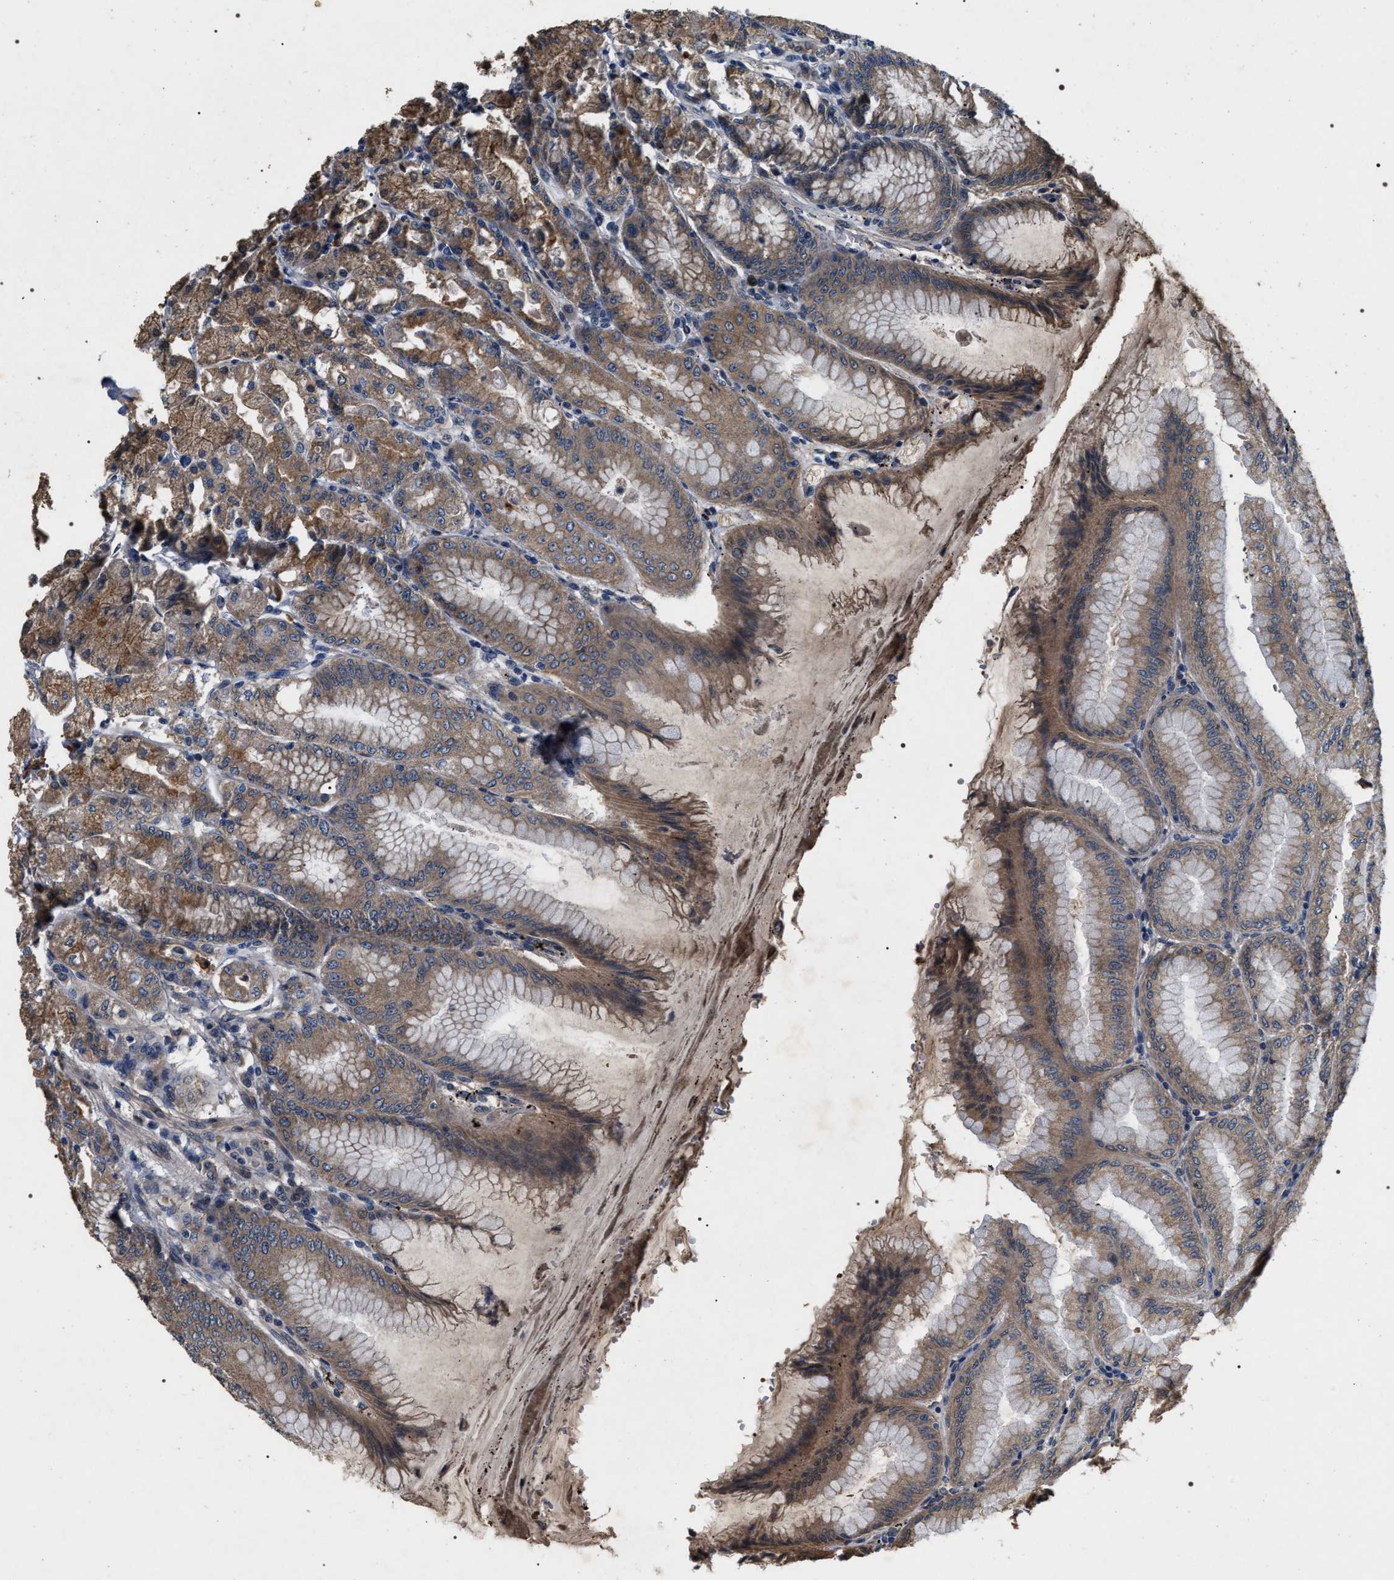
{"staining": {"intensity": "moderate", "quantity": ">75%", "location": "cytoplasmic/membranous"}, "tissue": "stomach", "cell_type": "Glandular cells", "image_type": "normal", "snomed": [{"axis": "morphology", "description": "Normal tissue, NOS"}, {"axis": "topography", "description": "Stomach, lower"}], "caption": "Immunohistochemistry of benign human stomach demonstrates medium levels of moderate cytoplasmic/membranous staining in about >75% of glandular cells. Using DAB (brown) and hematoxylin (blue) stains, captured at high magnification using brightfield microscopy.", "gene": "IFT81", "patient": {"sex": "male", "age": 71}}